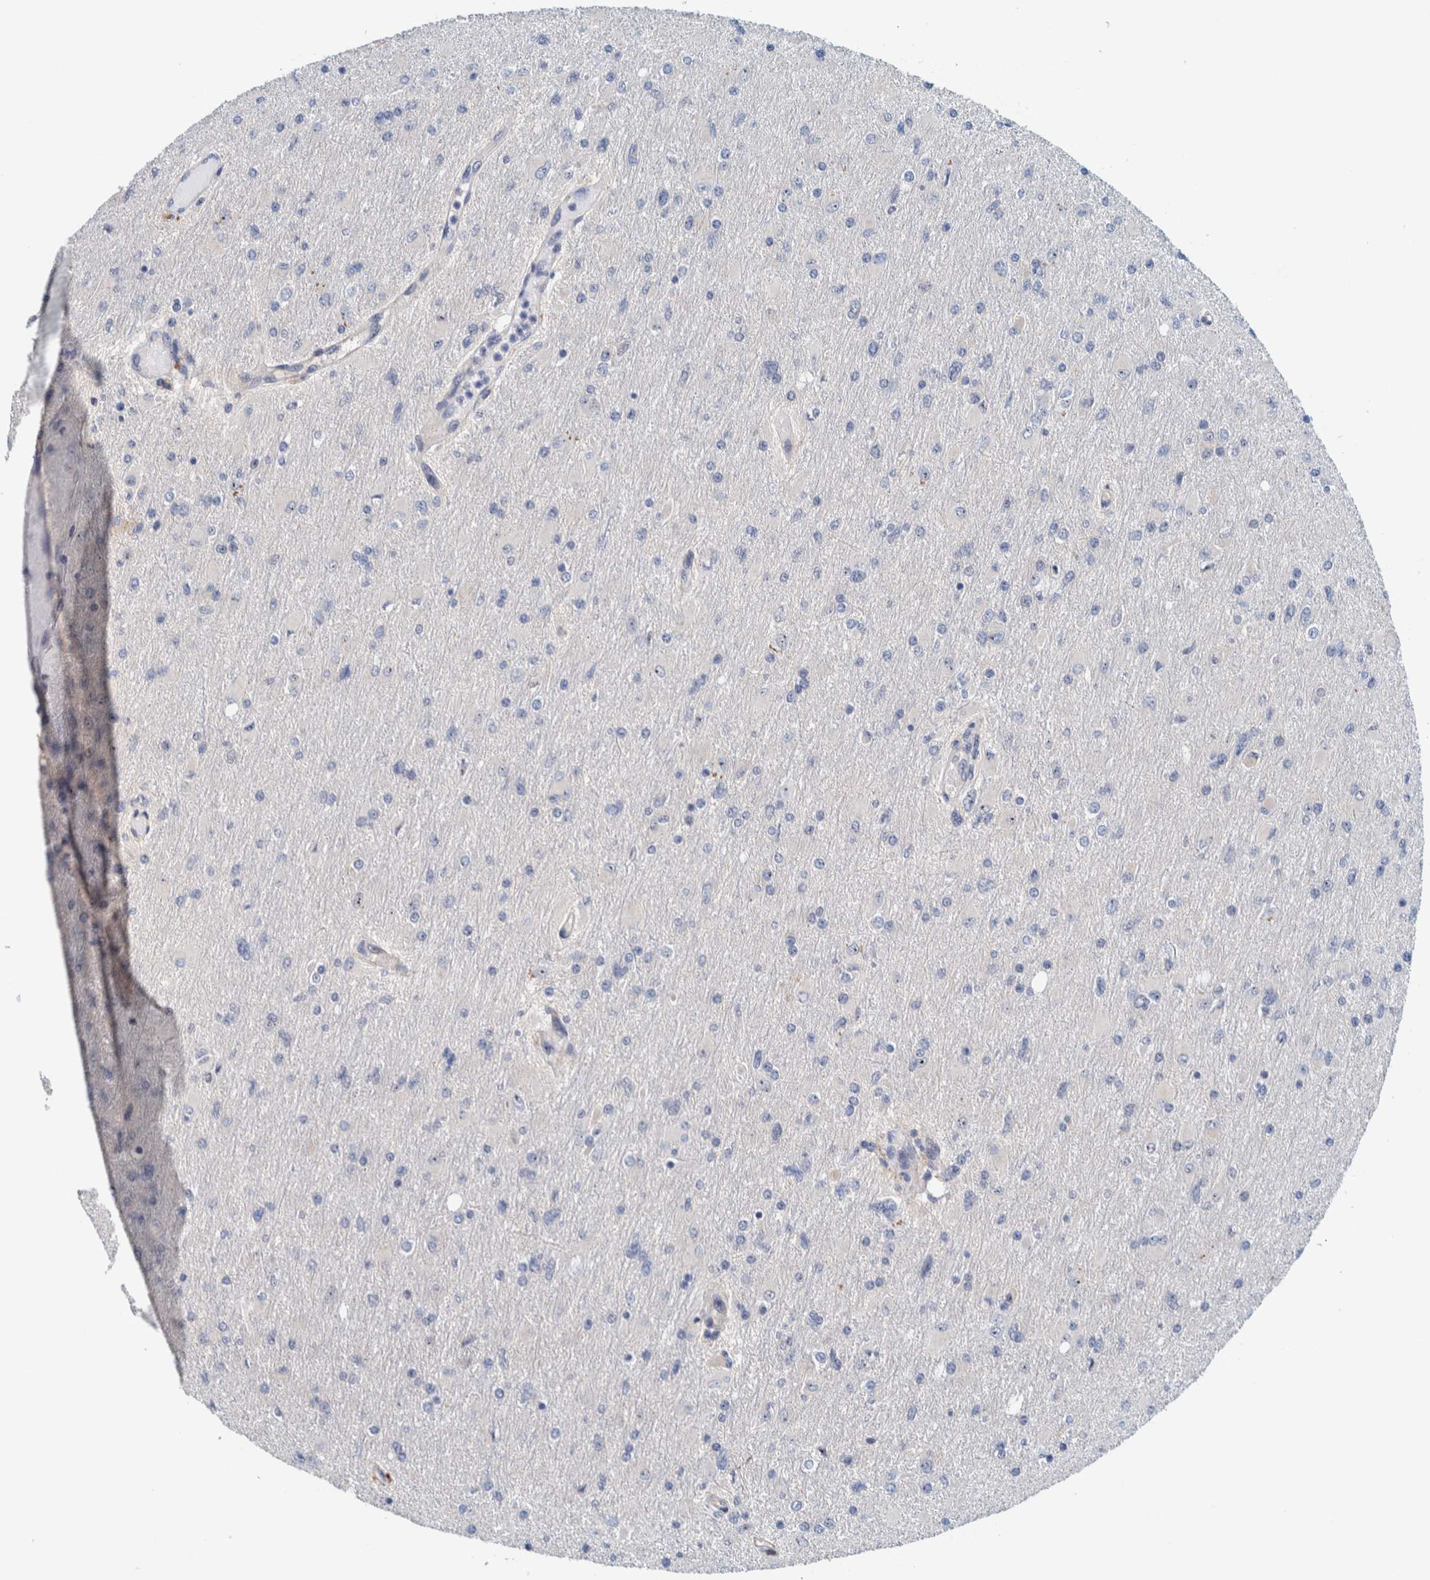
{"staining": {"intensity": "negative", "quantity": "none", "location": "none"}, "tissue": "glioma", "cell_type": "Tumor cells", "image_type": "cancer", "snomed": [{"axis": "morphology", "description": "Glioma, malignant, High grade"}, {"axis": "topography", "description": "Cerebral cortex"}], "caption": "Malignant high-grade glioma was stained to show a protein in brown. There is no significant positivity in tumor cells.", "gene": "NOL11", "patient": {"sex": "female", "age": 36}}